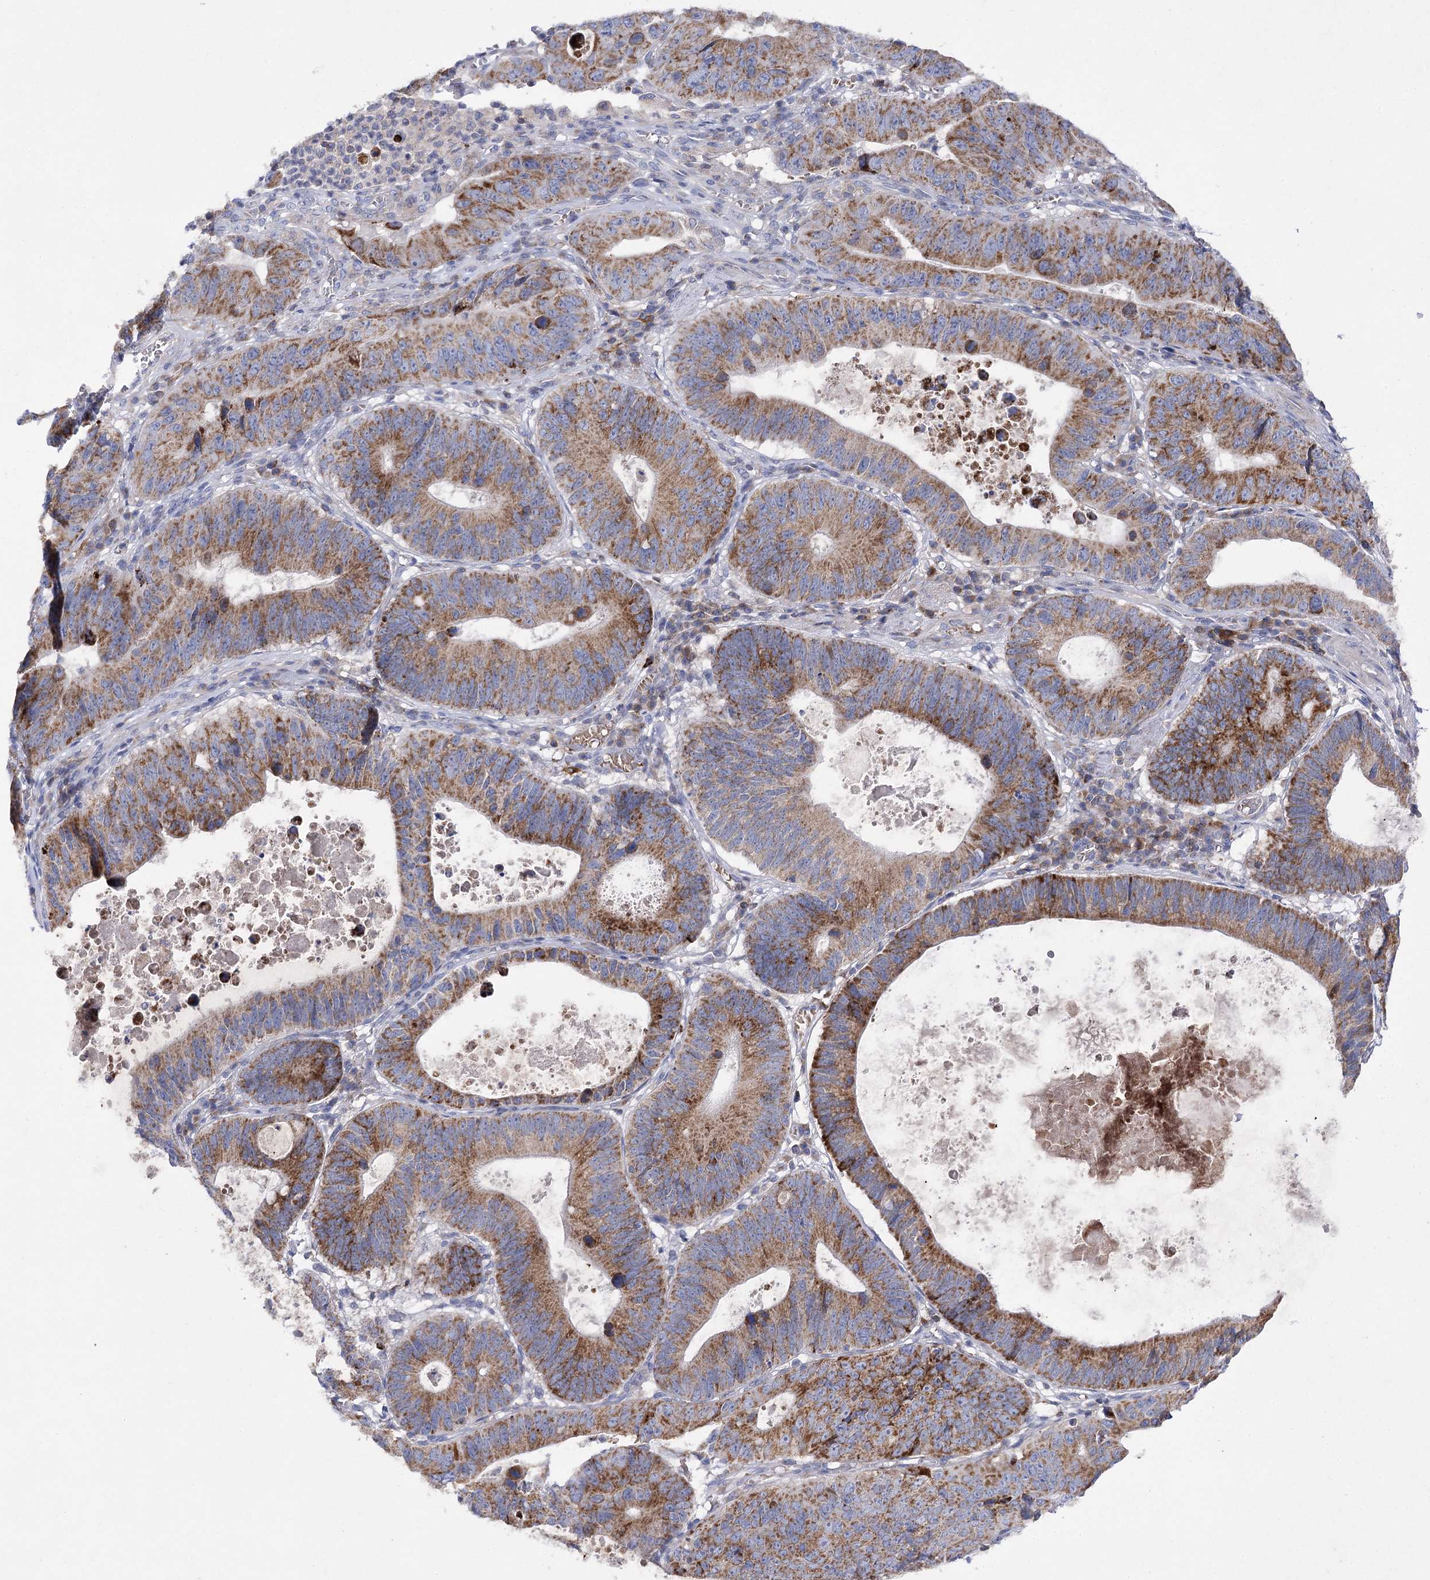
{"staining": {"intensity": "moderate", "quantity": ">75%", "location": "cytoplasmic/membranous"}, "tissue": "stomach cancer", "cell_type": "Tumor cells", "image_type": "cancer", "snomed": [{"axis": "morphology", "description": "Adenocarcinoma, NOS"}, {"axis": "topography", "description": "Stomach"}], "caption": "An IHC histopathology image of tumor tissue is shown. Protein staining in brown shows moderate cytoplasmic/membranous positivity in stomach adenocarcinoma within tumor cells.", "gene": "COX15", "patient": {"sex": "male", "age": 59}}